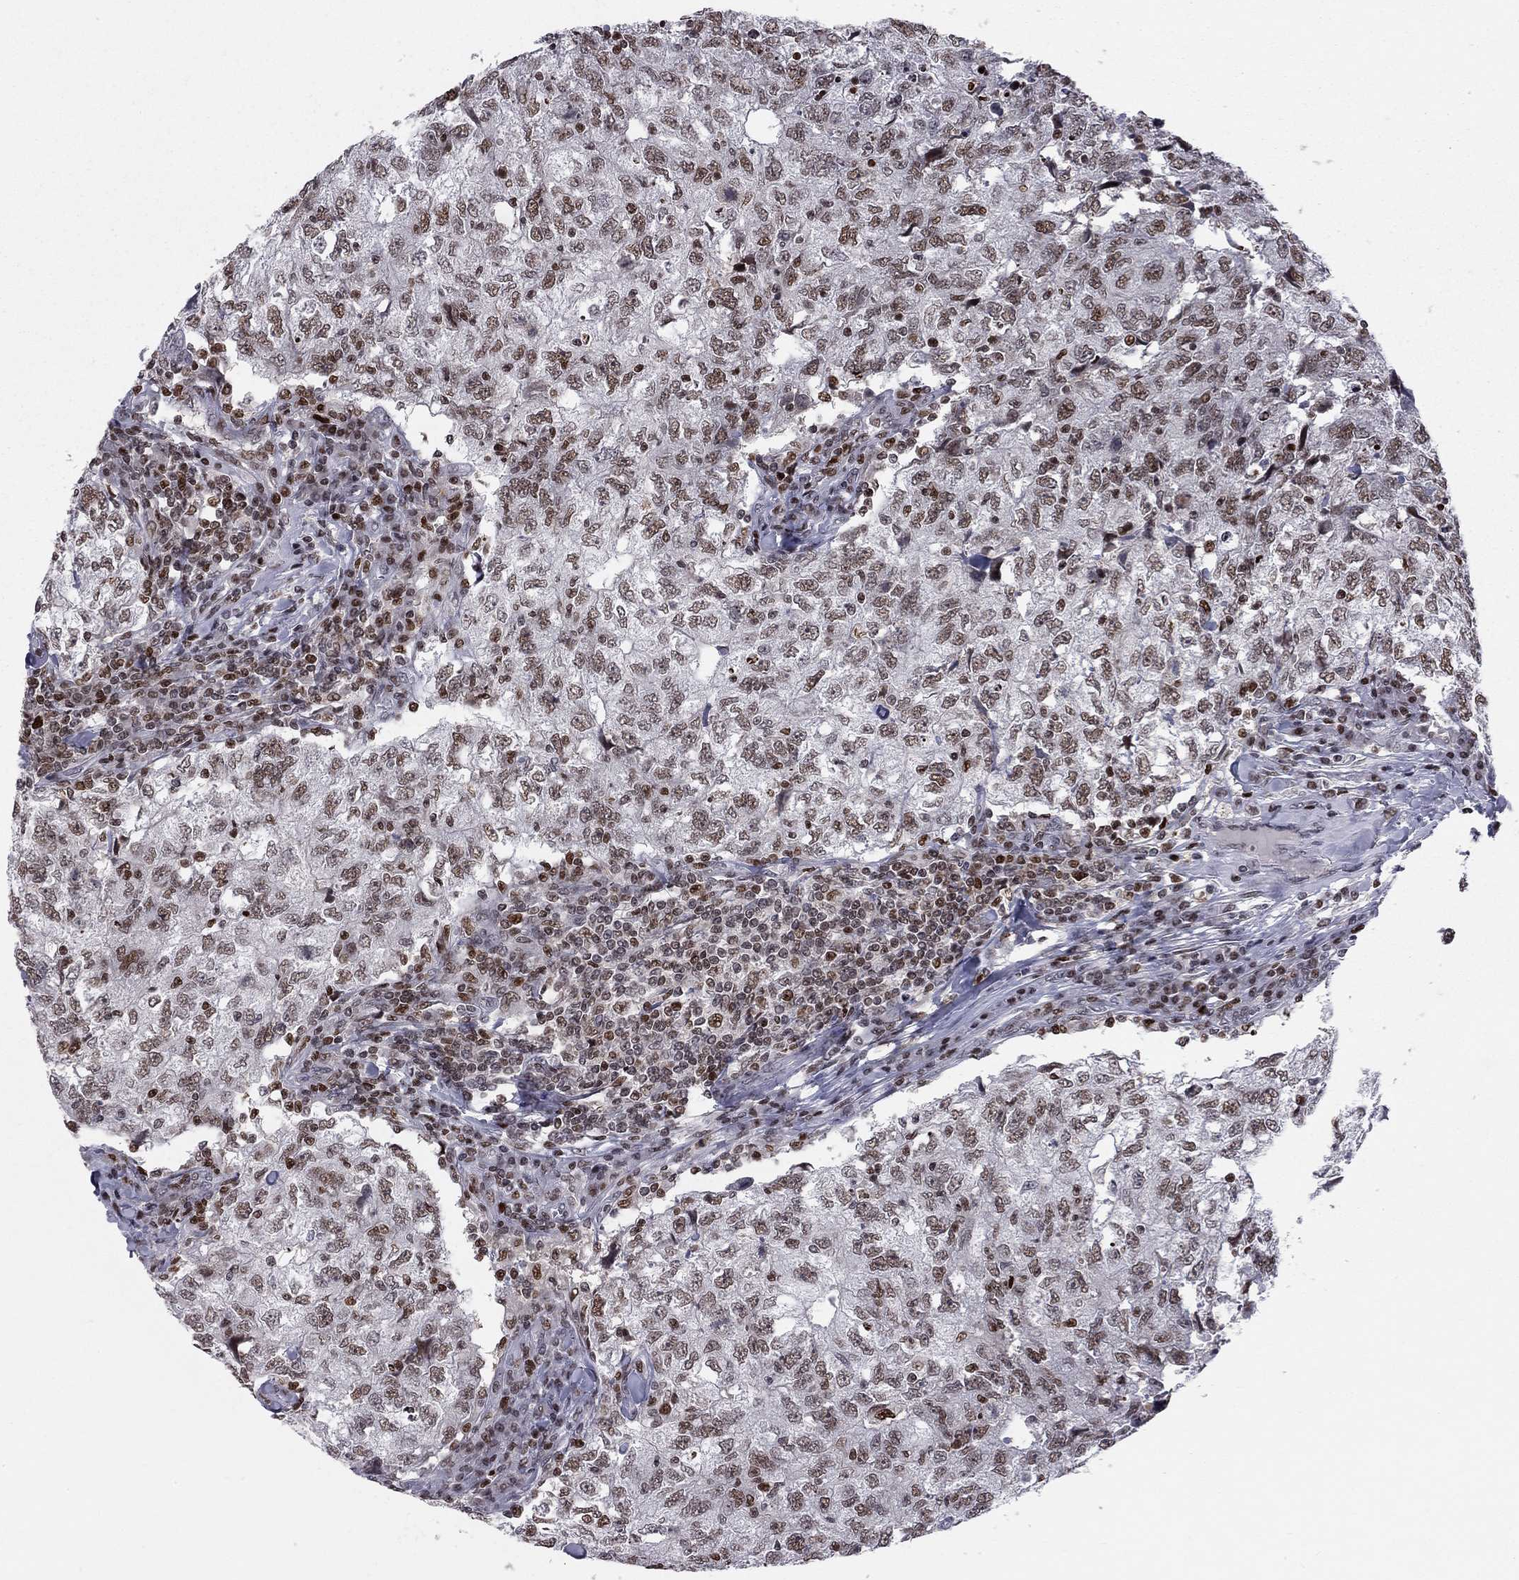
{"staining": {"intensity": "moderate", "quantity": ">75%", "location": "nuclear"}, "tissue": "breast cancer", "cell_type": "Tumor cells", "image_type": "cancer", "snomed": [{"axis": "morphology", "description": "Duct carcinoma"}, {"axis": "topography", "description": "Breast"}], "caption": "This is an image of immunohistochemistry staining of breast cancer, which shows moderate expression in the nuclear of tumor cells.", "gene": "RNASEH2C", "patient": {"sex": "female", "age": 30}}